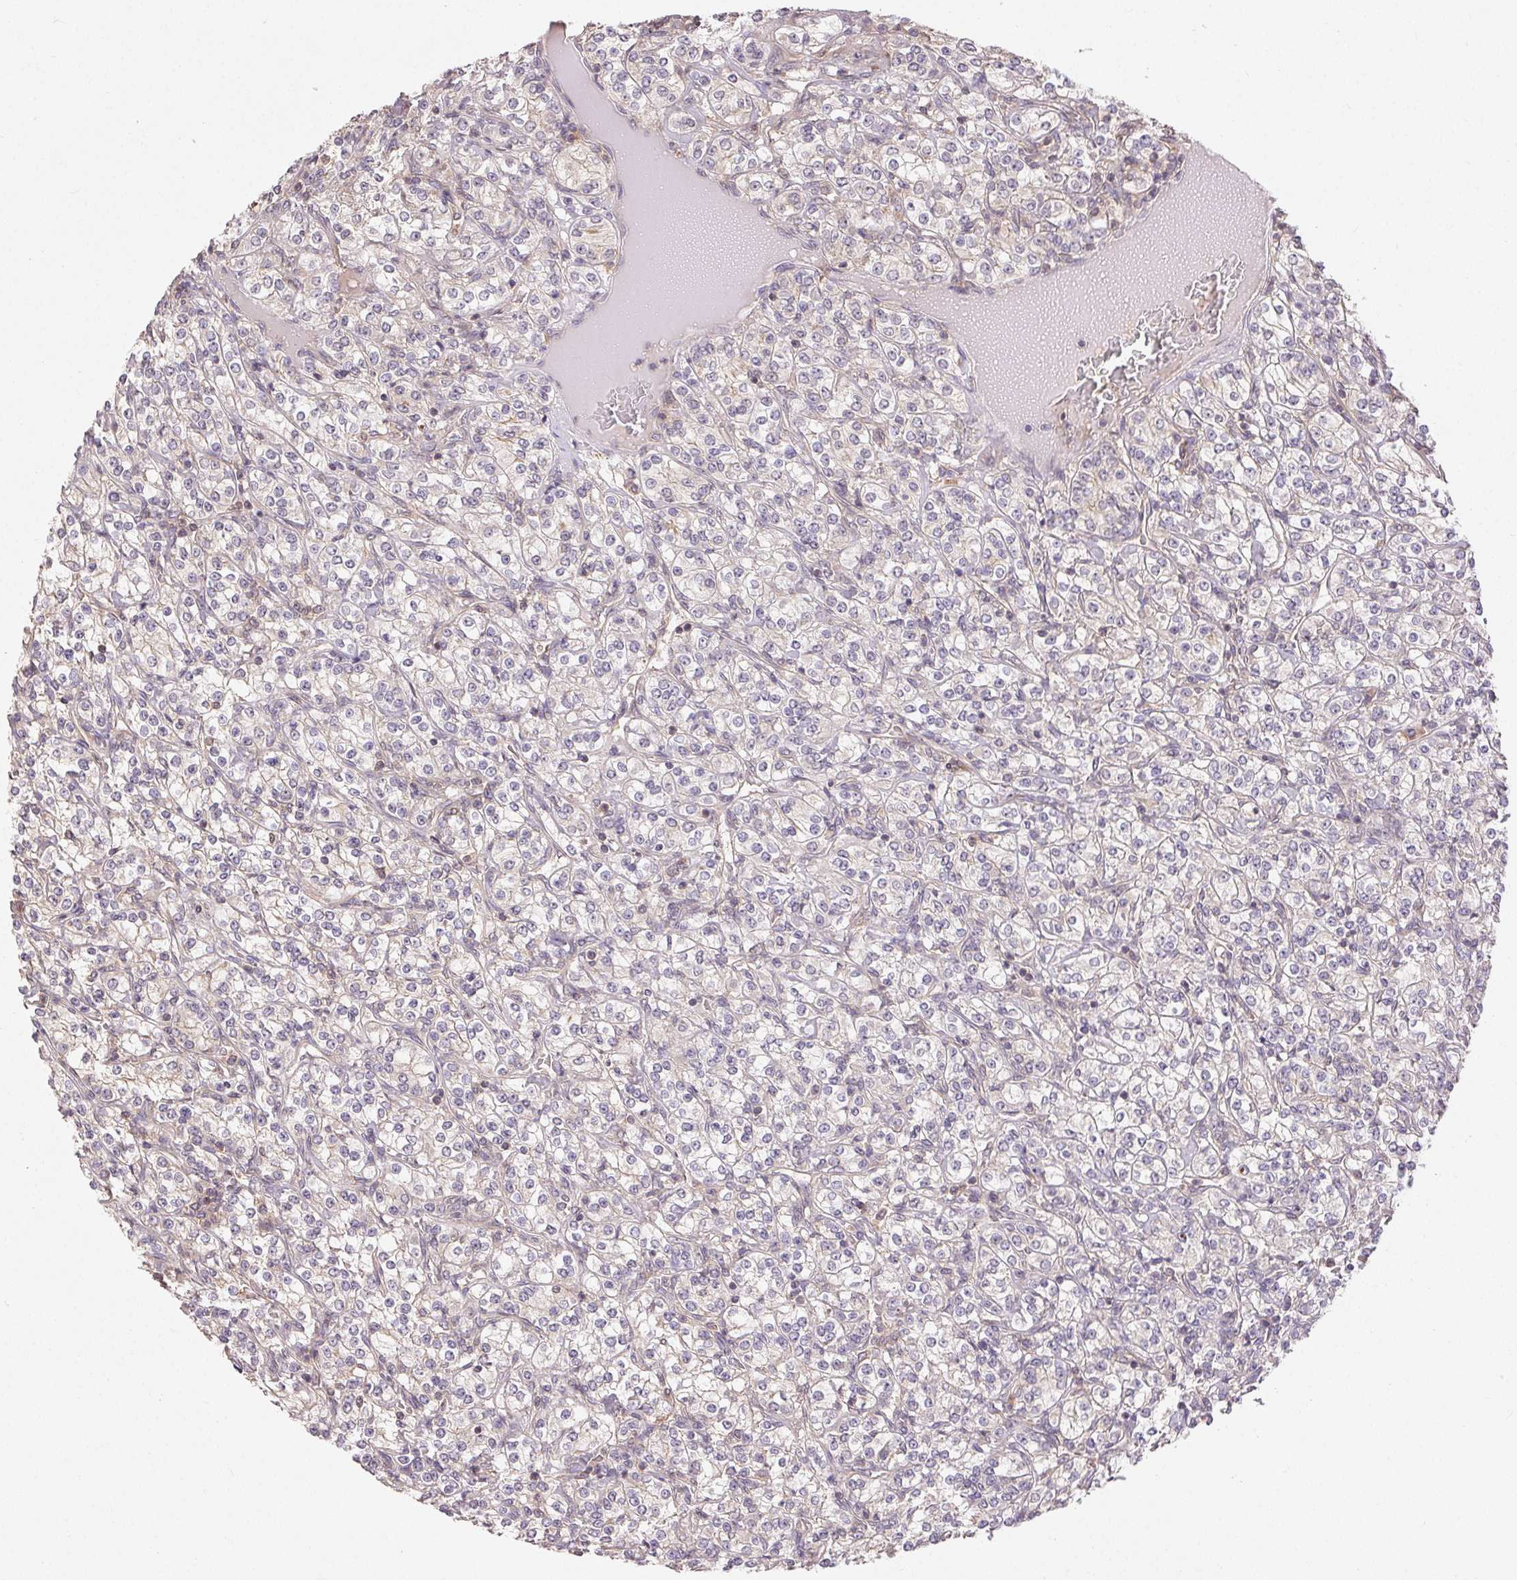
{"staining": {"intensity": "negative", "quantity": "none", "location": "none"}, "tissue": "renal cancer", "cell_type": "Tumor cells", "image_type": "cancer", "snomed": [{"axis": "morphology", "description": "Adenocarcinoma, NOS"}, {"axis": "topography", "description": "Kidney"}], "caption": "High magnification brightfield microscopy of adenocarcinoma (renal) stained with DAB (3,3'-diaminobenzidine) (brown) and counterstained with hematoxylin (blue): tumor cells show no significant expression.", "gene": "MAPKAPK2", "patient": {"sex": "male", "age": 77}}